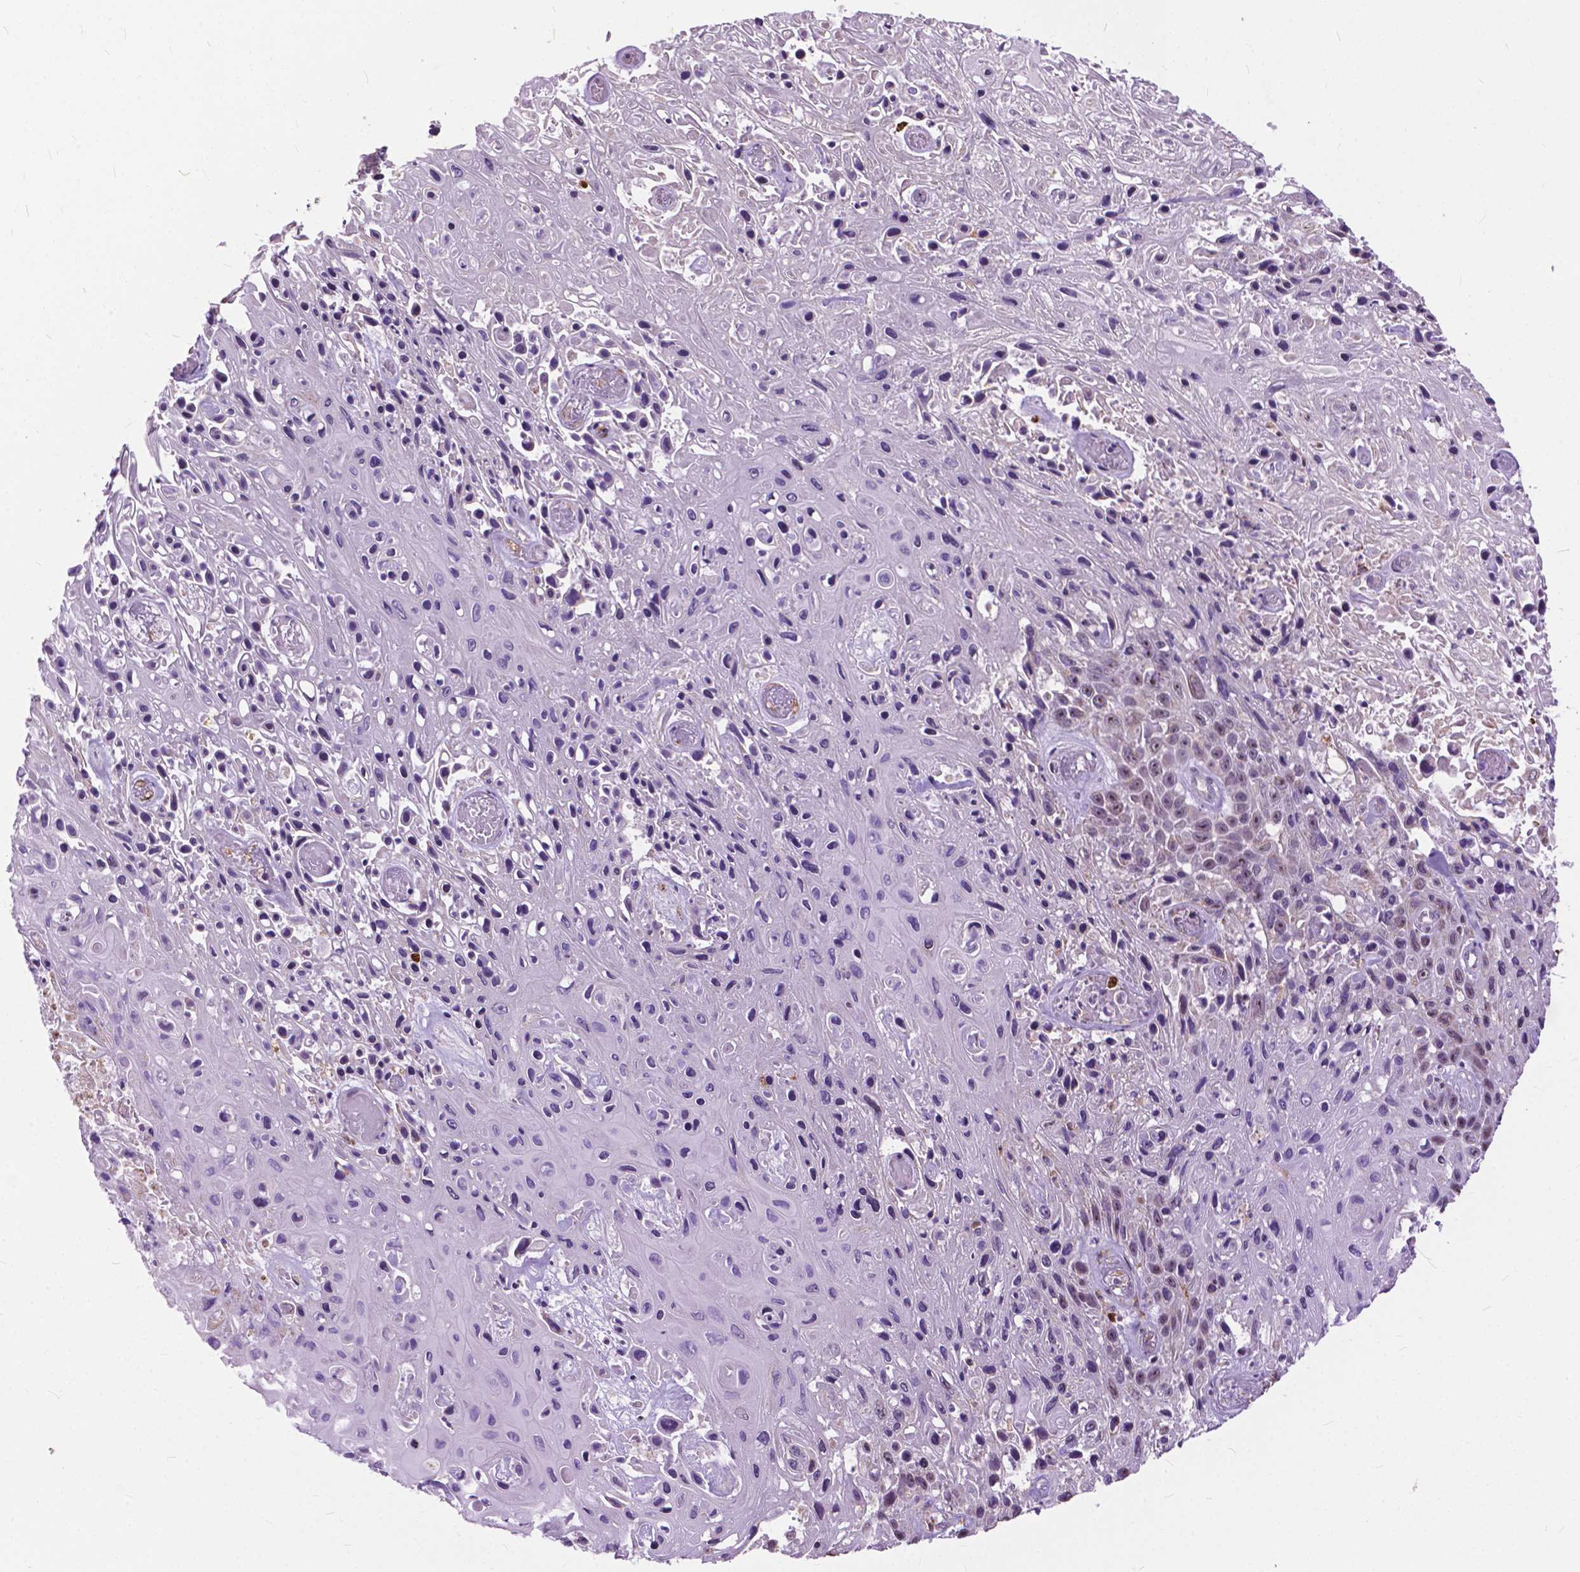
{"staining": {"intensity": "moderate", "quantity": "25%-75%", "location": "nuclear"}, "tissue": "skin cancer", "cell_type": "Tumor cells", "image_type": "cancer", "snomed": [{"axis": "morphology", "description": "Squamous cell carcinoma, NOS"}, {"axis": "topography", "description": "Skin"}], "caption": "Skin cancer stained with immunohistochemistry (IHC) shows moderate nuclear positivity in about 25%-75% of tumor cells.", "gene": "TTC9B", "patient": {"sex": "male", "age": 82}}